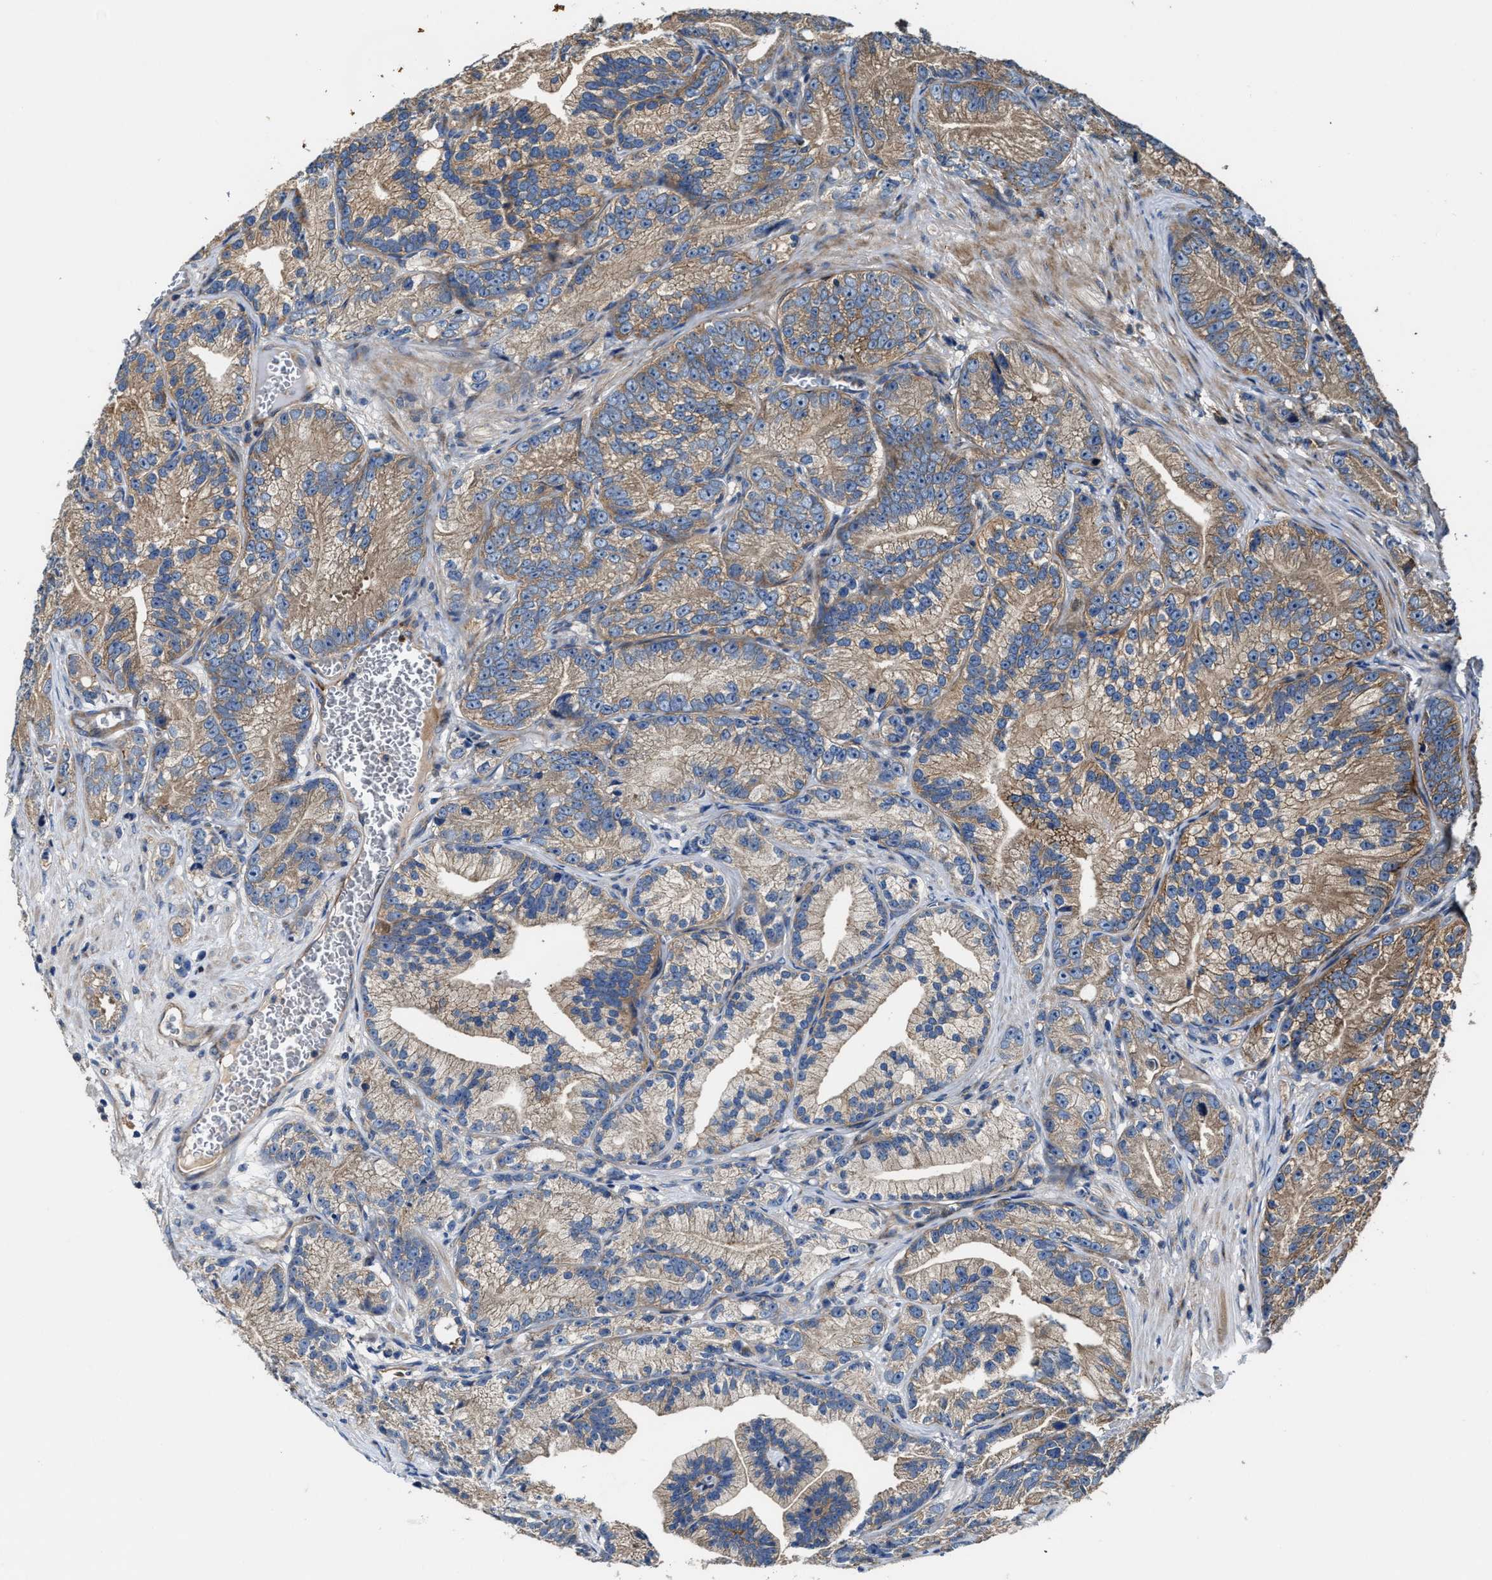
{"staining": {"intensity": "weak", "quantity": ">75%", "location": "cytoplasmic/membranous"}, "tissue": "prostate cancer", "cell_type": "Tumor cells", "image_type": "cancer", "snomed": [{"axis": "morphology", "description": "Adenocarcinoma, Low grade"}, {"axis": "topography", "description": "Prostate"}], "caption": "Prostate cancer stained for a protein reveals weak cytoplasmic/membranous positivity in tumor cells. Immunohistochemistry stains the protein of interest in brown and the nuclei are stained blue.", "gene": "PTAR1", "patient": {"sex": "male", "age": 89}}